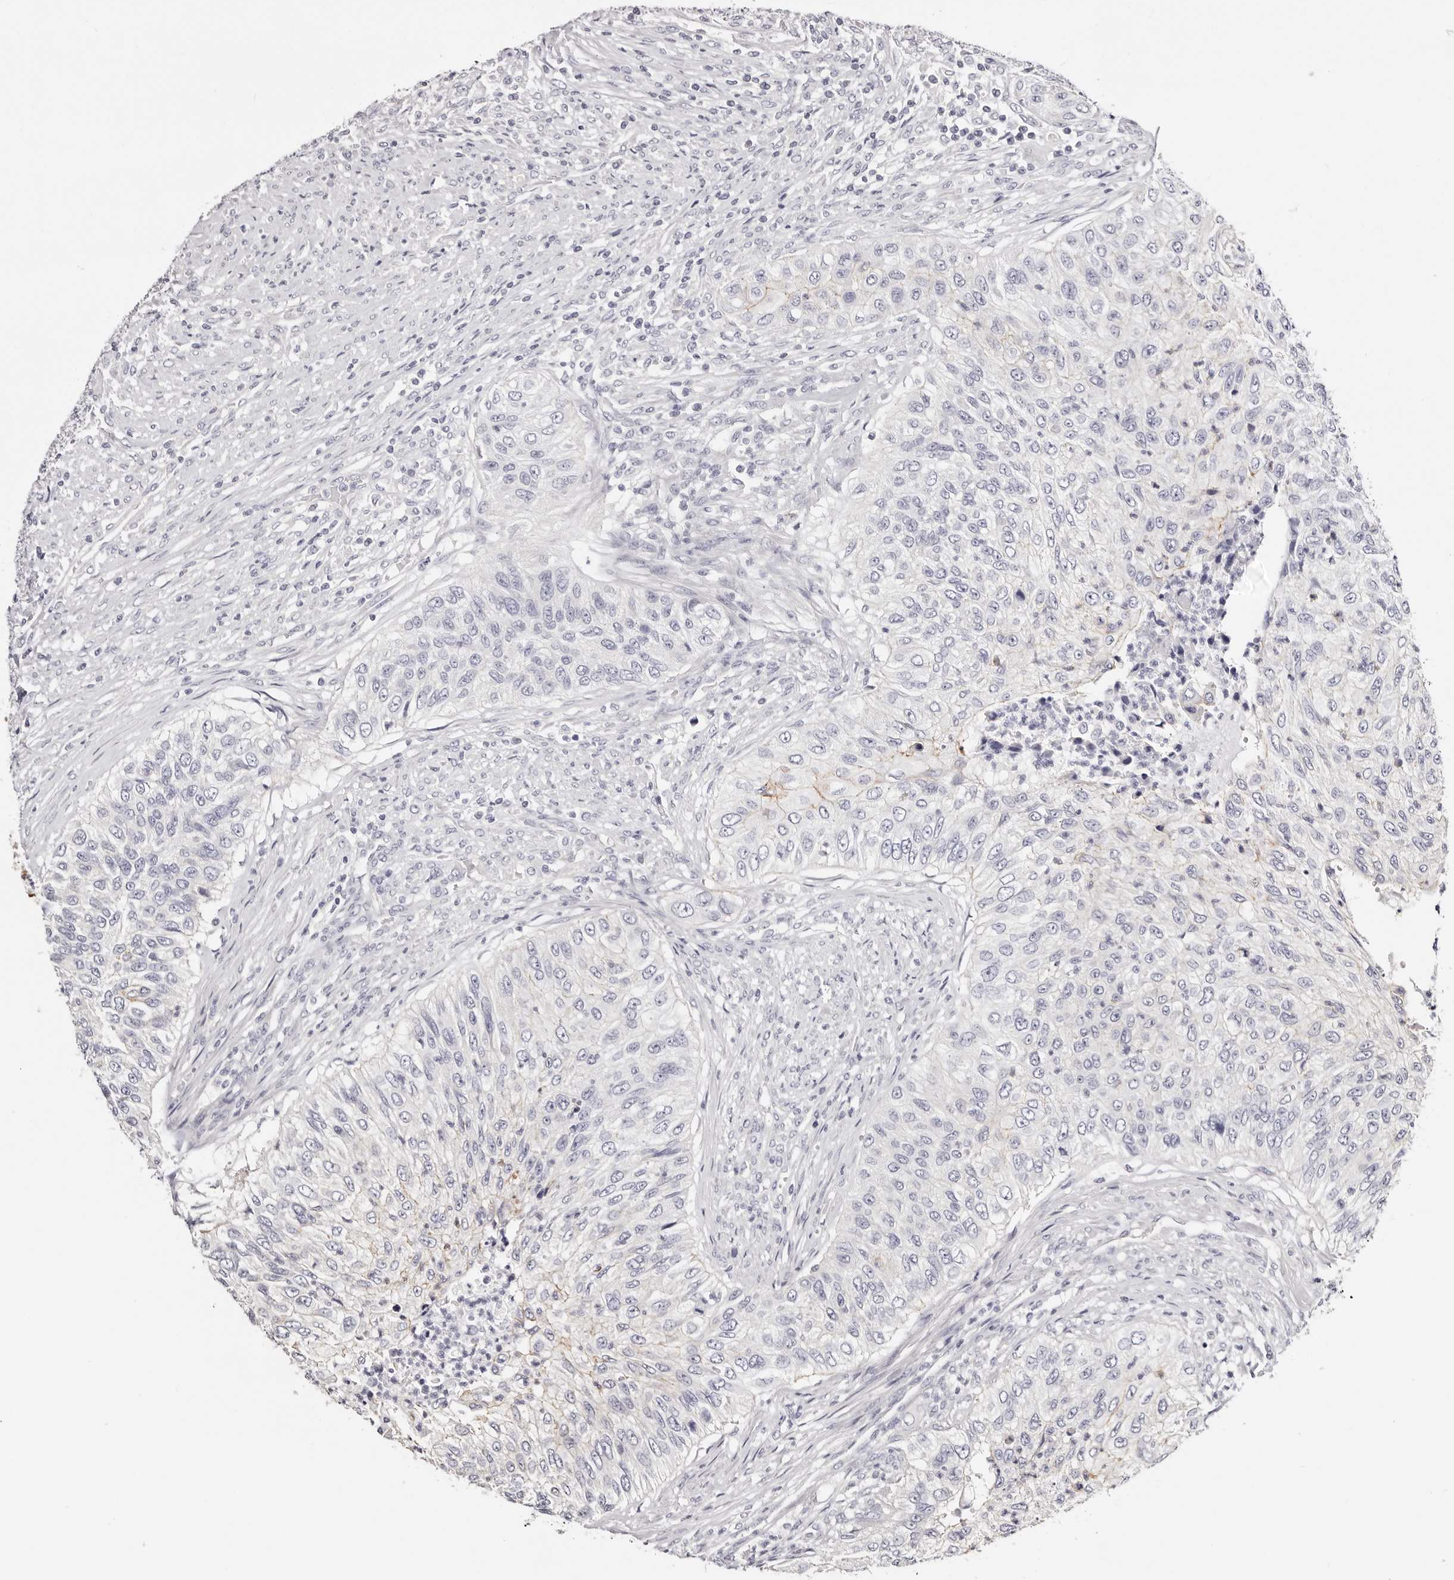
{"staining": {"intensity": "moderate", "quantity": "<25%", "location": "cytoplasmic/membranous"}, "tissue": "urothelial cancer", "cell_type": "Tumor cells", "image_type": "cancer", "snomed": [{"axis": "morphology", "description": "Urothelial carcinoma, High grade"}, {"axis": "topography", "description": "Urinary bladder"}], "caption": "Immunohistochemistry staining of urothelial carcinoma (high-grade), which shows low levels of moderate cytoplasmic/membranous expression in approximately <25% of tumor cells indicating moderate cytoplasmic/membranous protein positivity. The staining was performed using DAB (3,3'-diaminobenzidine) (brown) for protein detection and nuclei were counterstained in hematoxylin (blue).", "gene": "ROM1", "patient": {"sex": "female", "age": 60}}